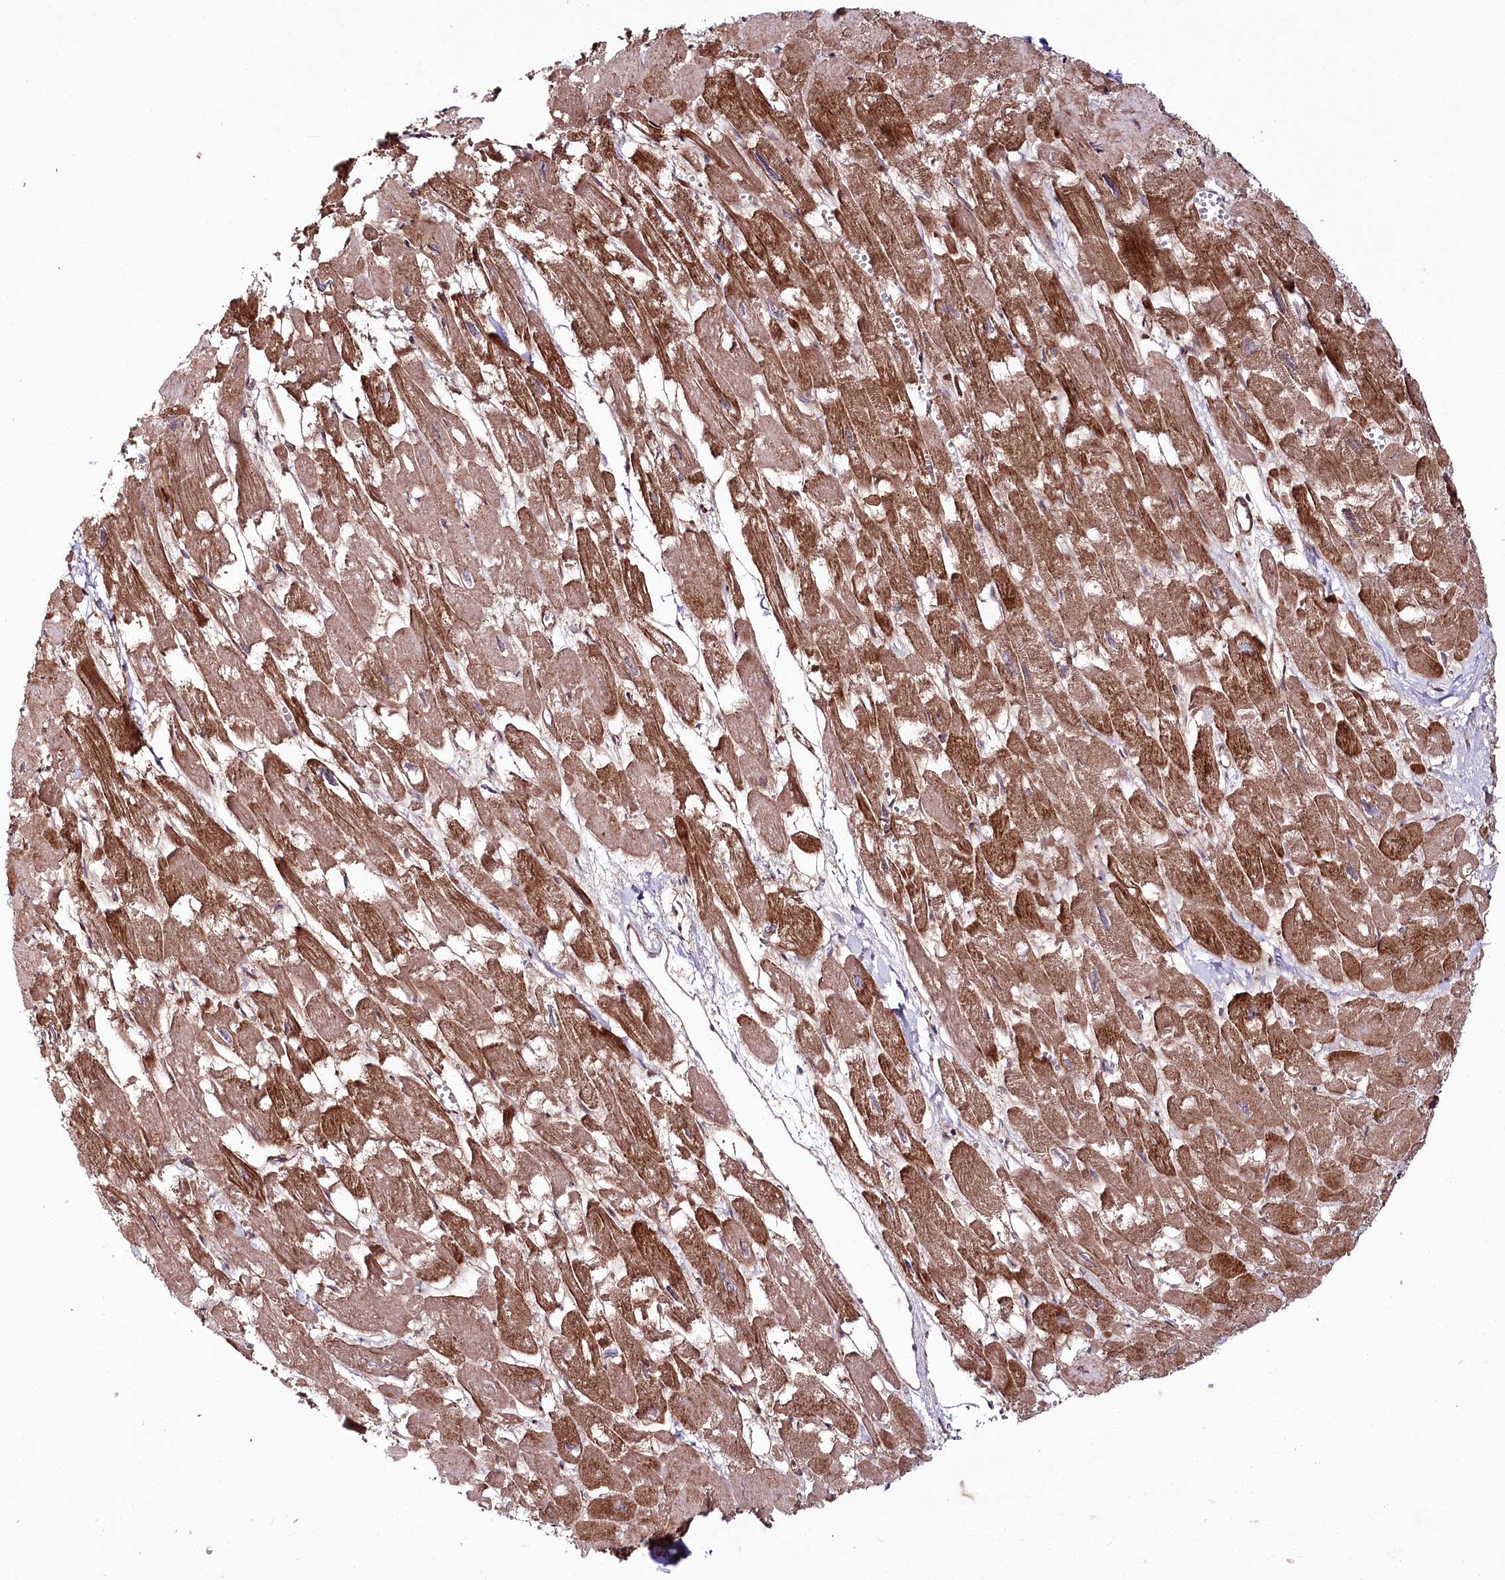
{"staining": {"intensity": "strong", "quantity": ">75%", "location": "cytoplasmic/membranous"}, "tissue": "heart muscle", "cell_type": "Cardiomyocytes", "image_type": "normal", "snomed": [{"axis": "morphology", "description": "Normal tissue, NOS"}, {"axis": "topography", "description": "Heart"}], "caption": "Immunohistochemistry photomicrograph of unremarkable heart muscle: human heart muscle stained using immunohistochemistry (IHC) reveals high levels of strong protein expression localized specifically in the cytoplasmic/membranous of cardiomyocytes, appearing as a cytoplasmic/membranous brown color.", "gene": "PHLDB1", "patient": {"sex": "male", "age": 54}}